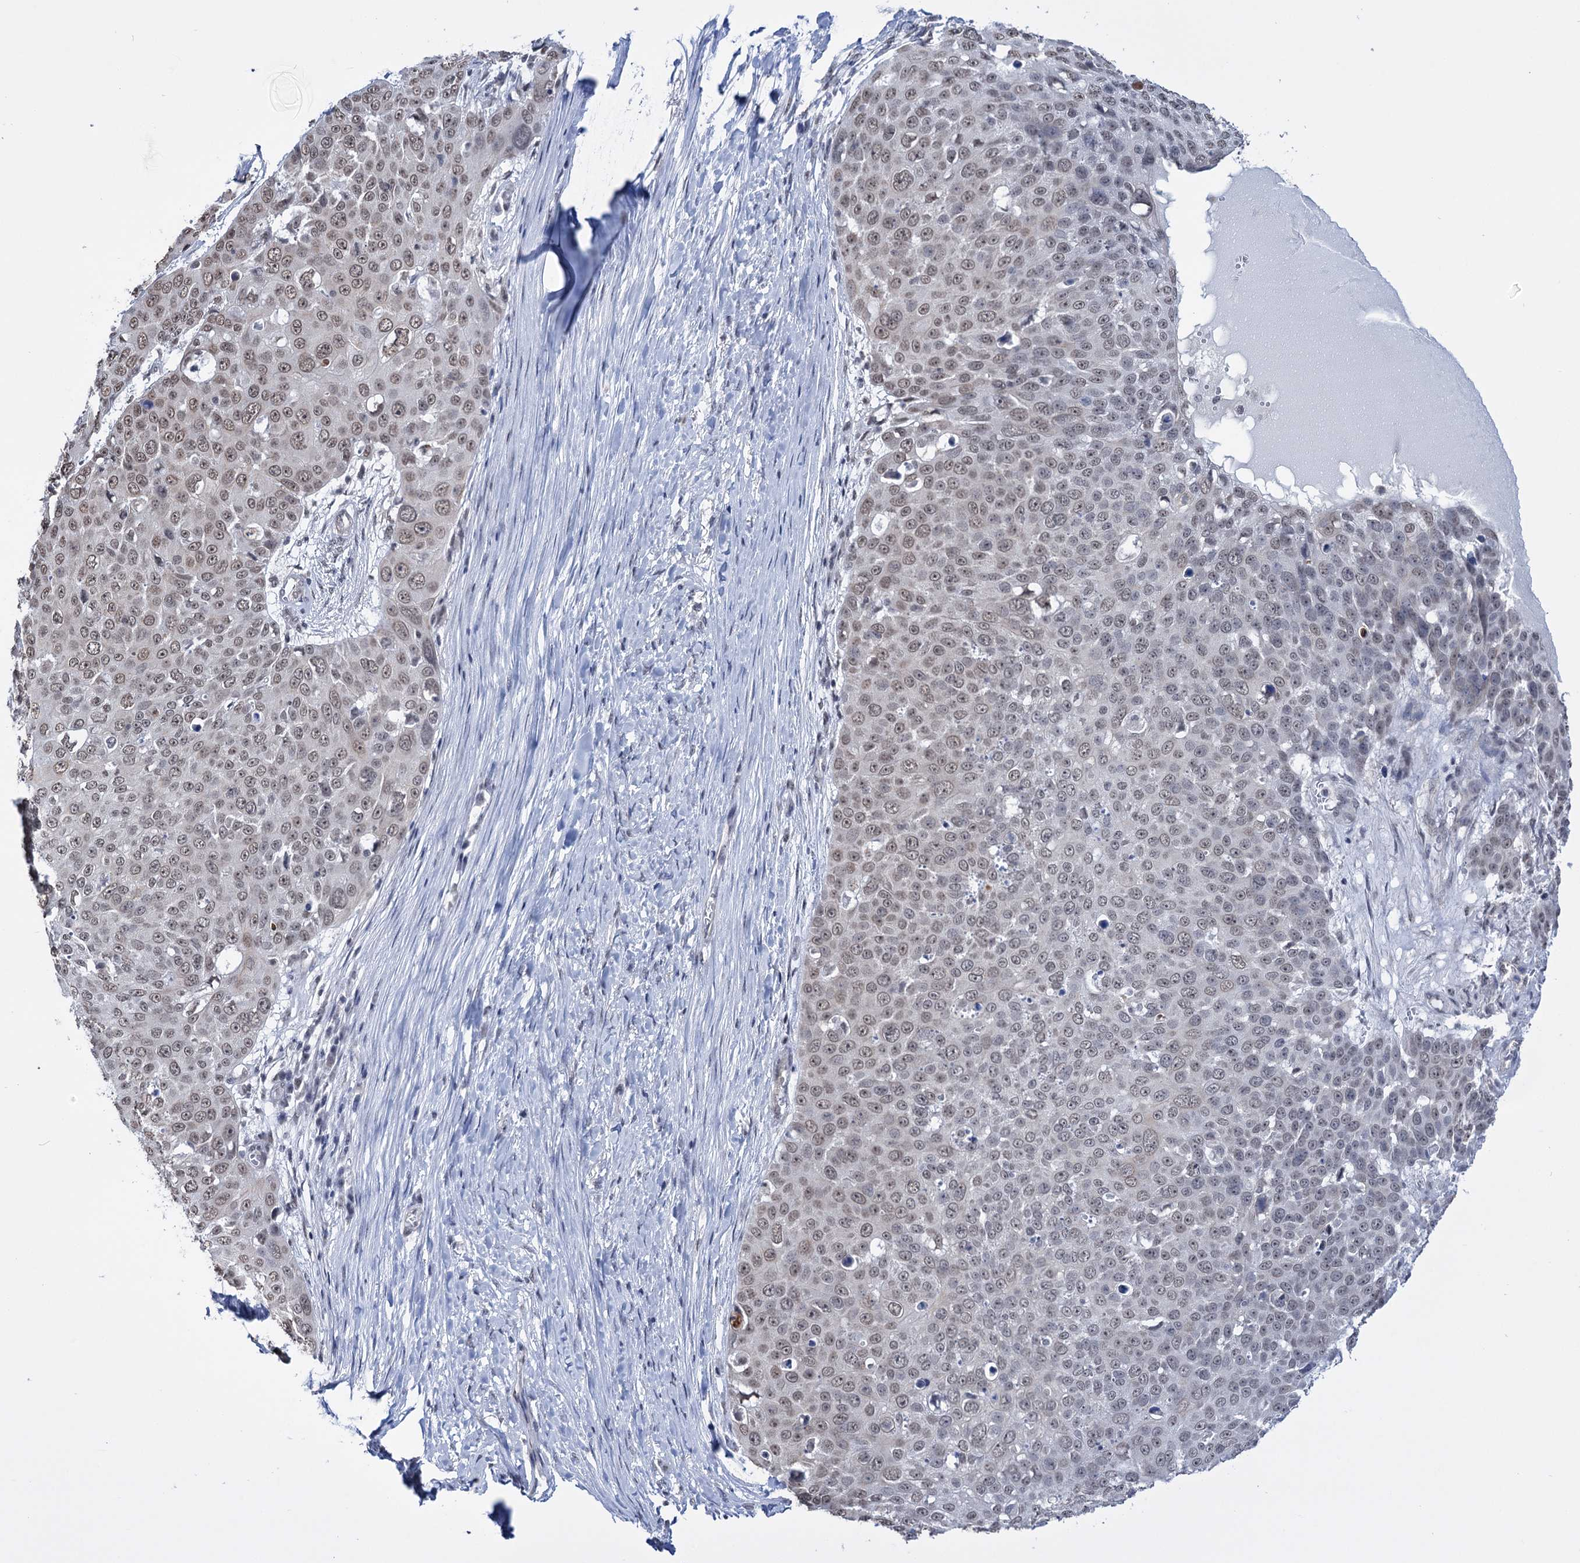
{"staining": {"intensity": "weak", "quantity": "25%-75%", "location": "nuclear"}, "tissue": "skin cancer", "cell_type": "Tumor cells", "image_type": "cancer", "snomed": [{"axis": "morphology", "description": "Squamous cell carcinoma, NOS"}, {"axis": "topography", "description": "Skin"}], "caption": "IHC micrograph of neoplastic tissue: human skin squamous cell carcinoma stained using immunohistochemistry (IHC) displays low levels of weak protein expression localized specifically in the nuclear of tumor cells, appearing as a nuclear brown color.", "gene": "ABHD10", "patient": {"sex": "male", "age": 71}}